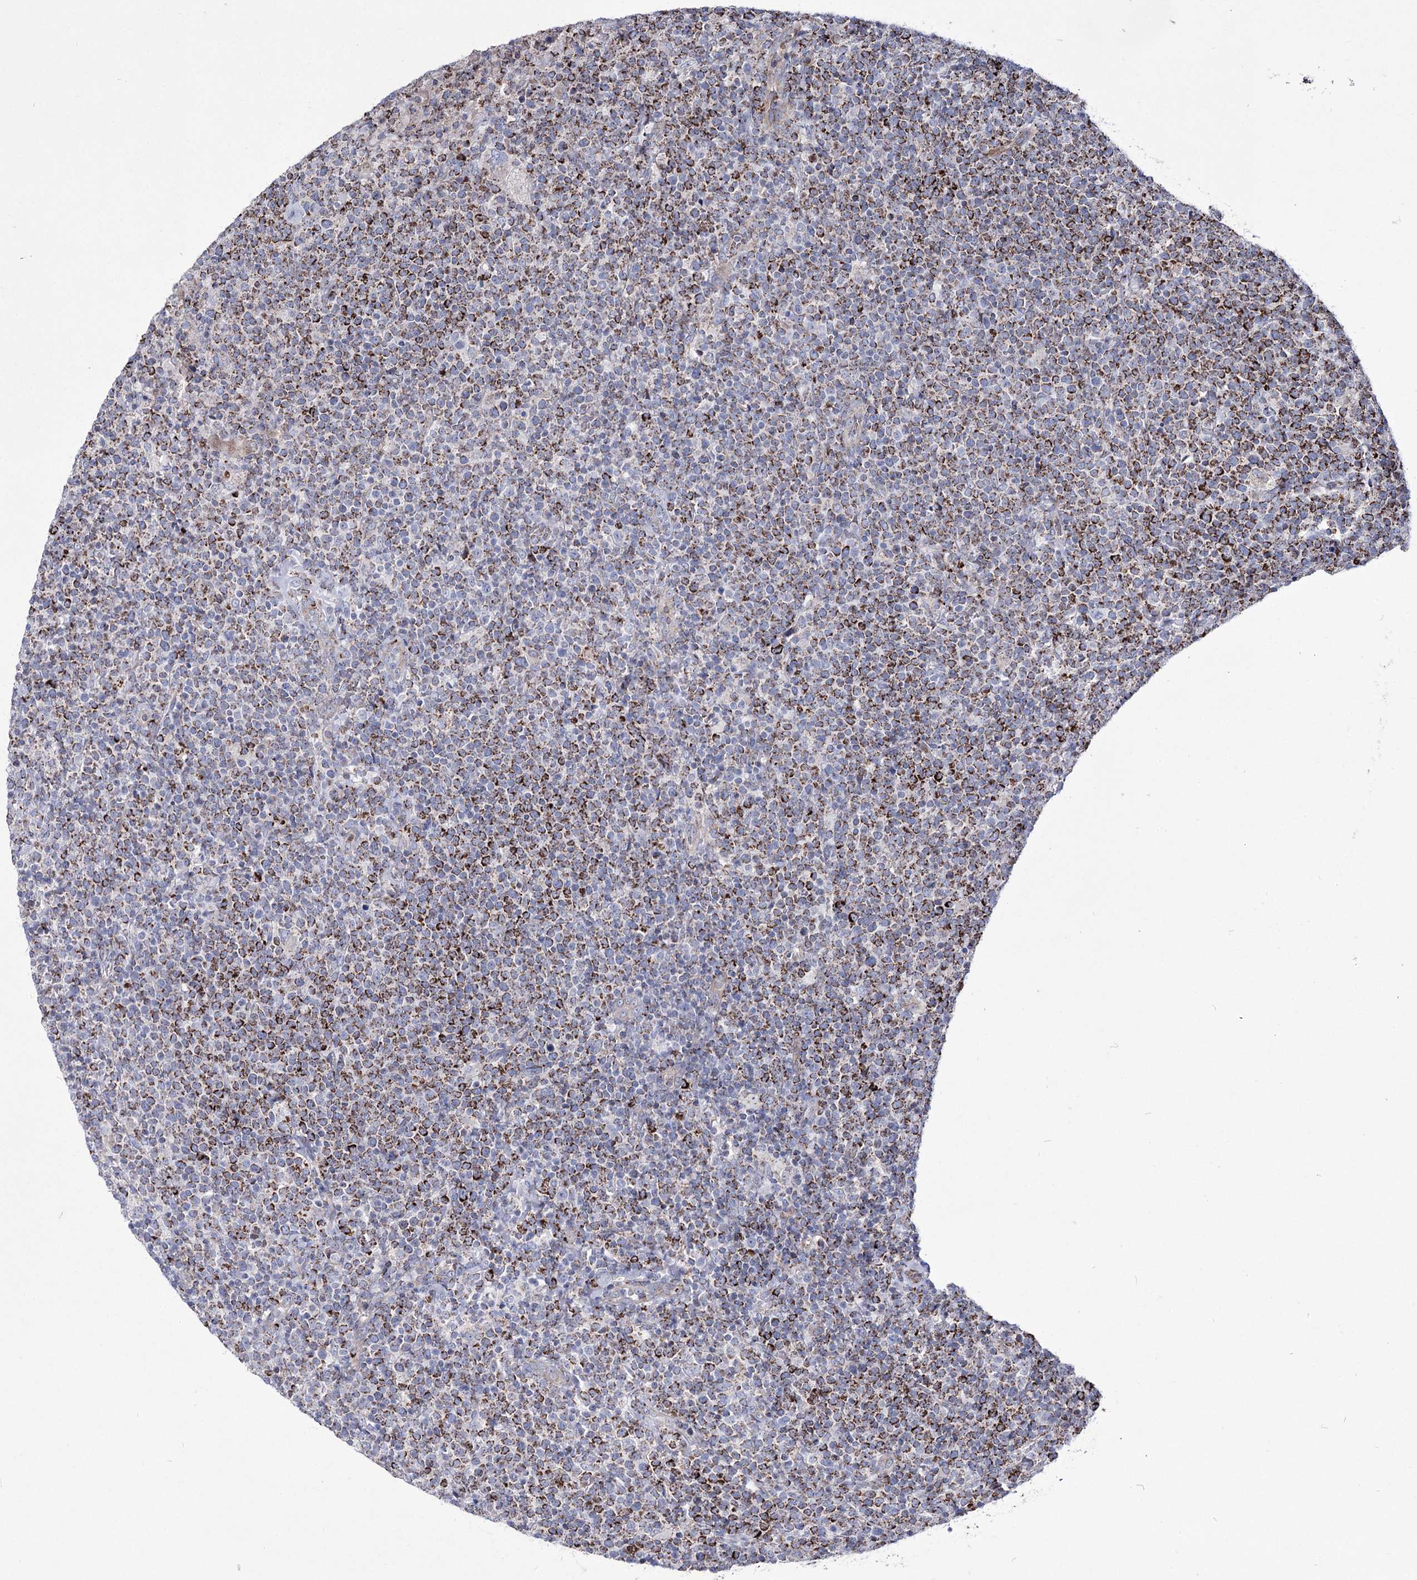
{"staining": {"intensity": "strong", "quantity": "25%-75%", "location": "cytoplasmic/membranous"}, "tissue": "lymphoma", "cell_type": "Tumor cells", "image_type": "cancer", "snomed": [{"axis": "morphology", "description": "Malignant lymphoma, non-Hodgkin's type, High grade"}, {"axis": "topography", "description": "Lymph node"}], "caption": "Protein expression analysis of human lymphoma reveals strong cytoplasmic/membranous expression in about 25%-75% of tumor cells.", "gene": "OSBPL5", "patient": {"sex": "male", "age": 61}}